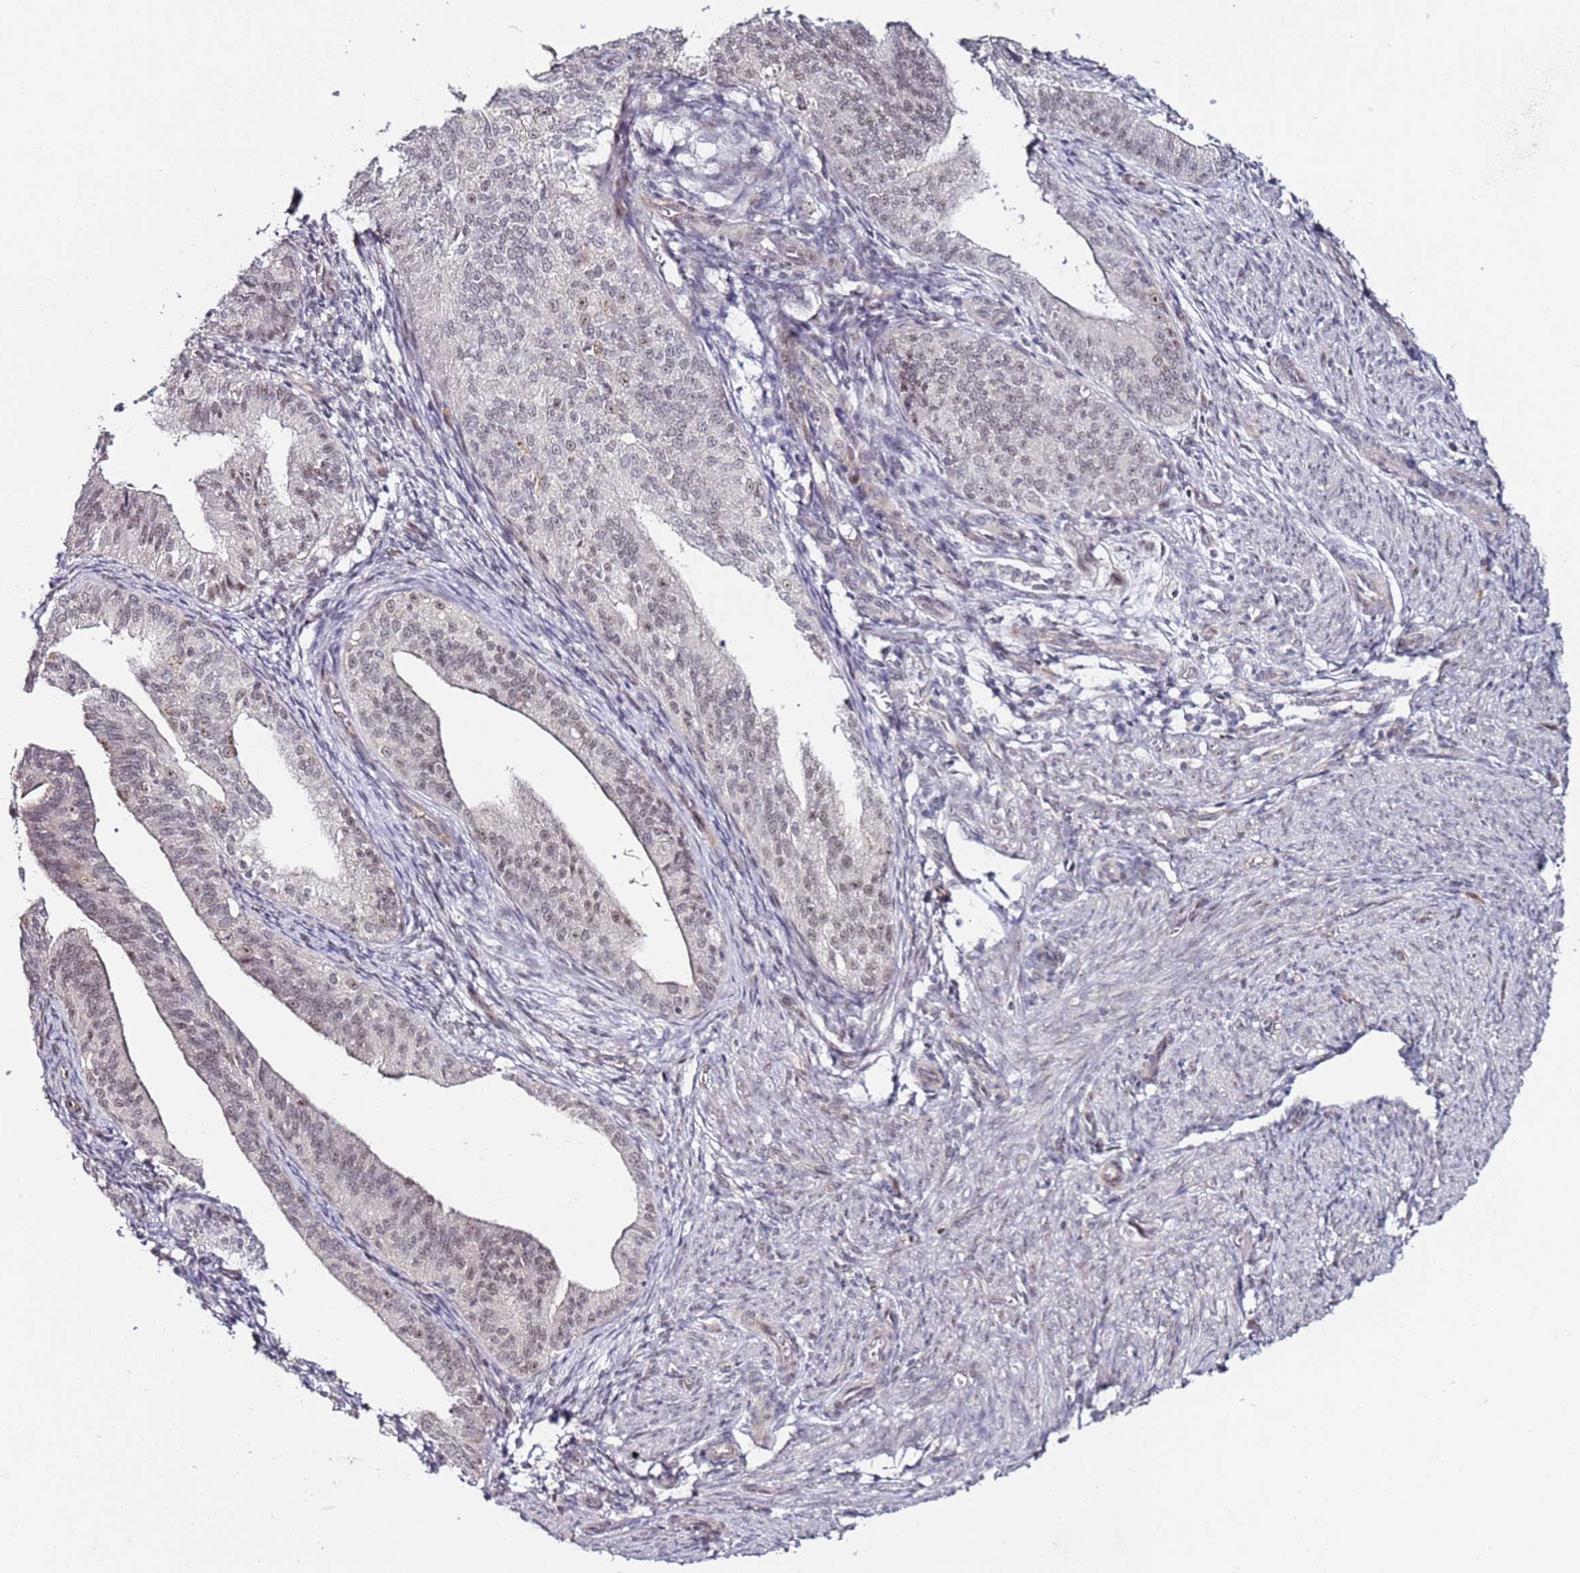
{"staining": {"intensity": "weak", "quantity": "<25%", "location": "nuclear"}, "tissue": "endometrial cancer", "cell_type": "Tumor cells", "image_type": "cancer", "snomed": [{"axis": "morphology", "description": "Adenocarcinoma, NOS"}, {"axis": "topography", "description": "Endometrium"}], "caption": "Human endometrial cancer (adenocarcinoma) stained for a protein using immunohistochemistry demonstrates no staining in tumor cells.", "gene": "DUSP28", "patient": {"sex": "female", "age": 50}}